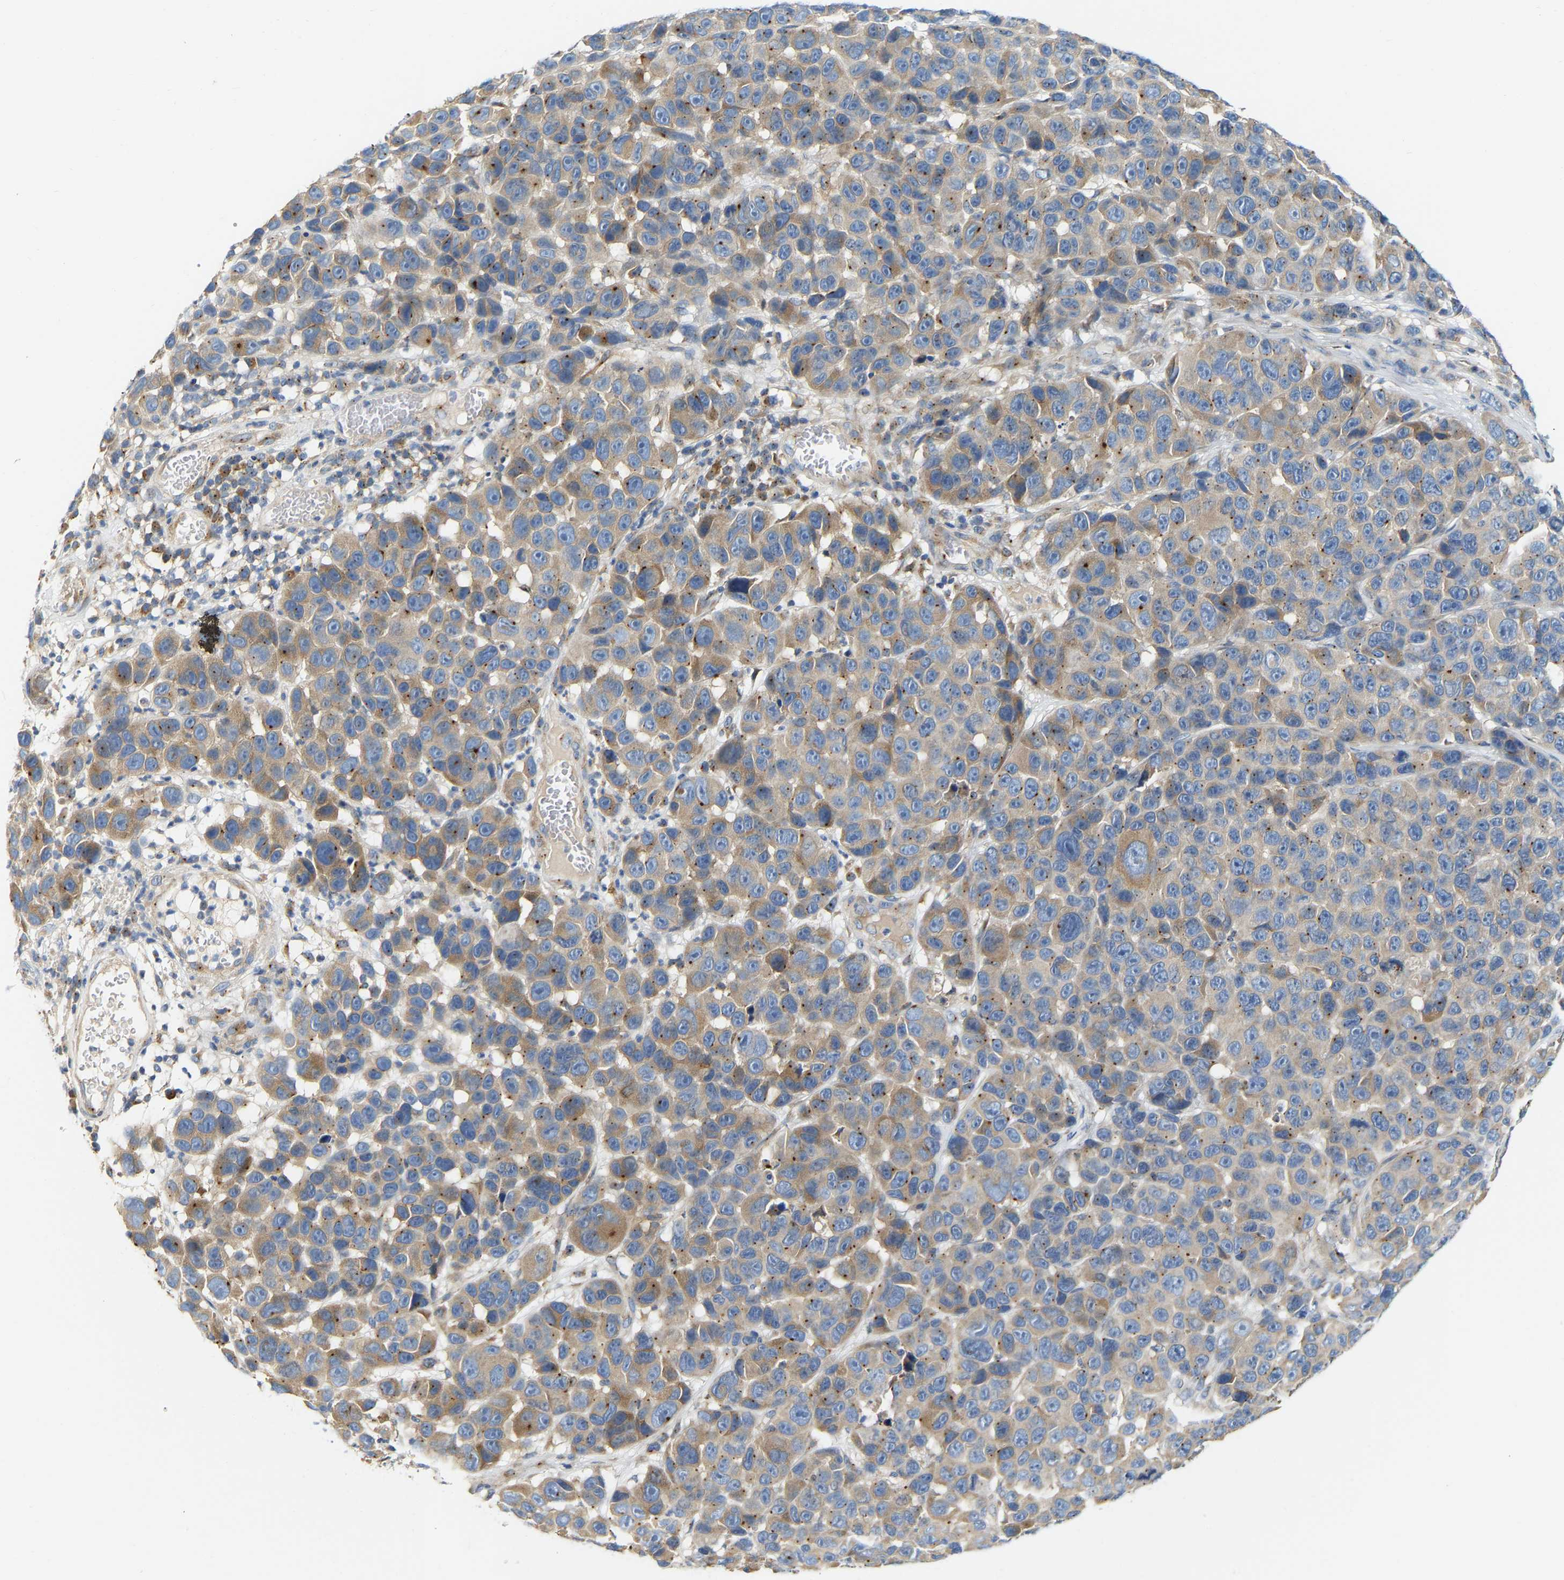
{"staining": {"intensity": "moderate", "quantity": ">75%", "location": "cytoplasmic/membranous"}, "tissue": "melanoma", "cell_type": "Tumor cells", "image_type": "cancer", "snomed": [{"axis": "morphology", "description": "Malignant melanoma, NOS"}, {"axis": "topography", "description": "Skin"}], "caption": "Immunohistochemistry (IHC) image of neoplastic tissue: malignant melanoma stained using immunohistochemistry shows medium levels of moderate protein expression localized specifically in the cytoplasmic/membranous of tumor cells, appearing as a cytoplasmic/membranous brown color.", "gene": "PCNT", "patient": {"sex": "male", "age": 53}}